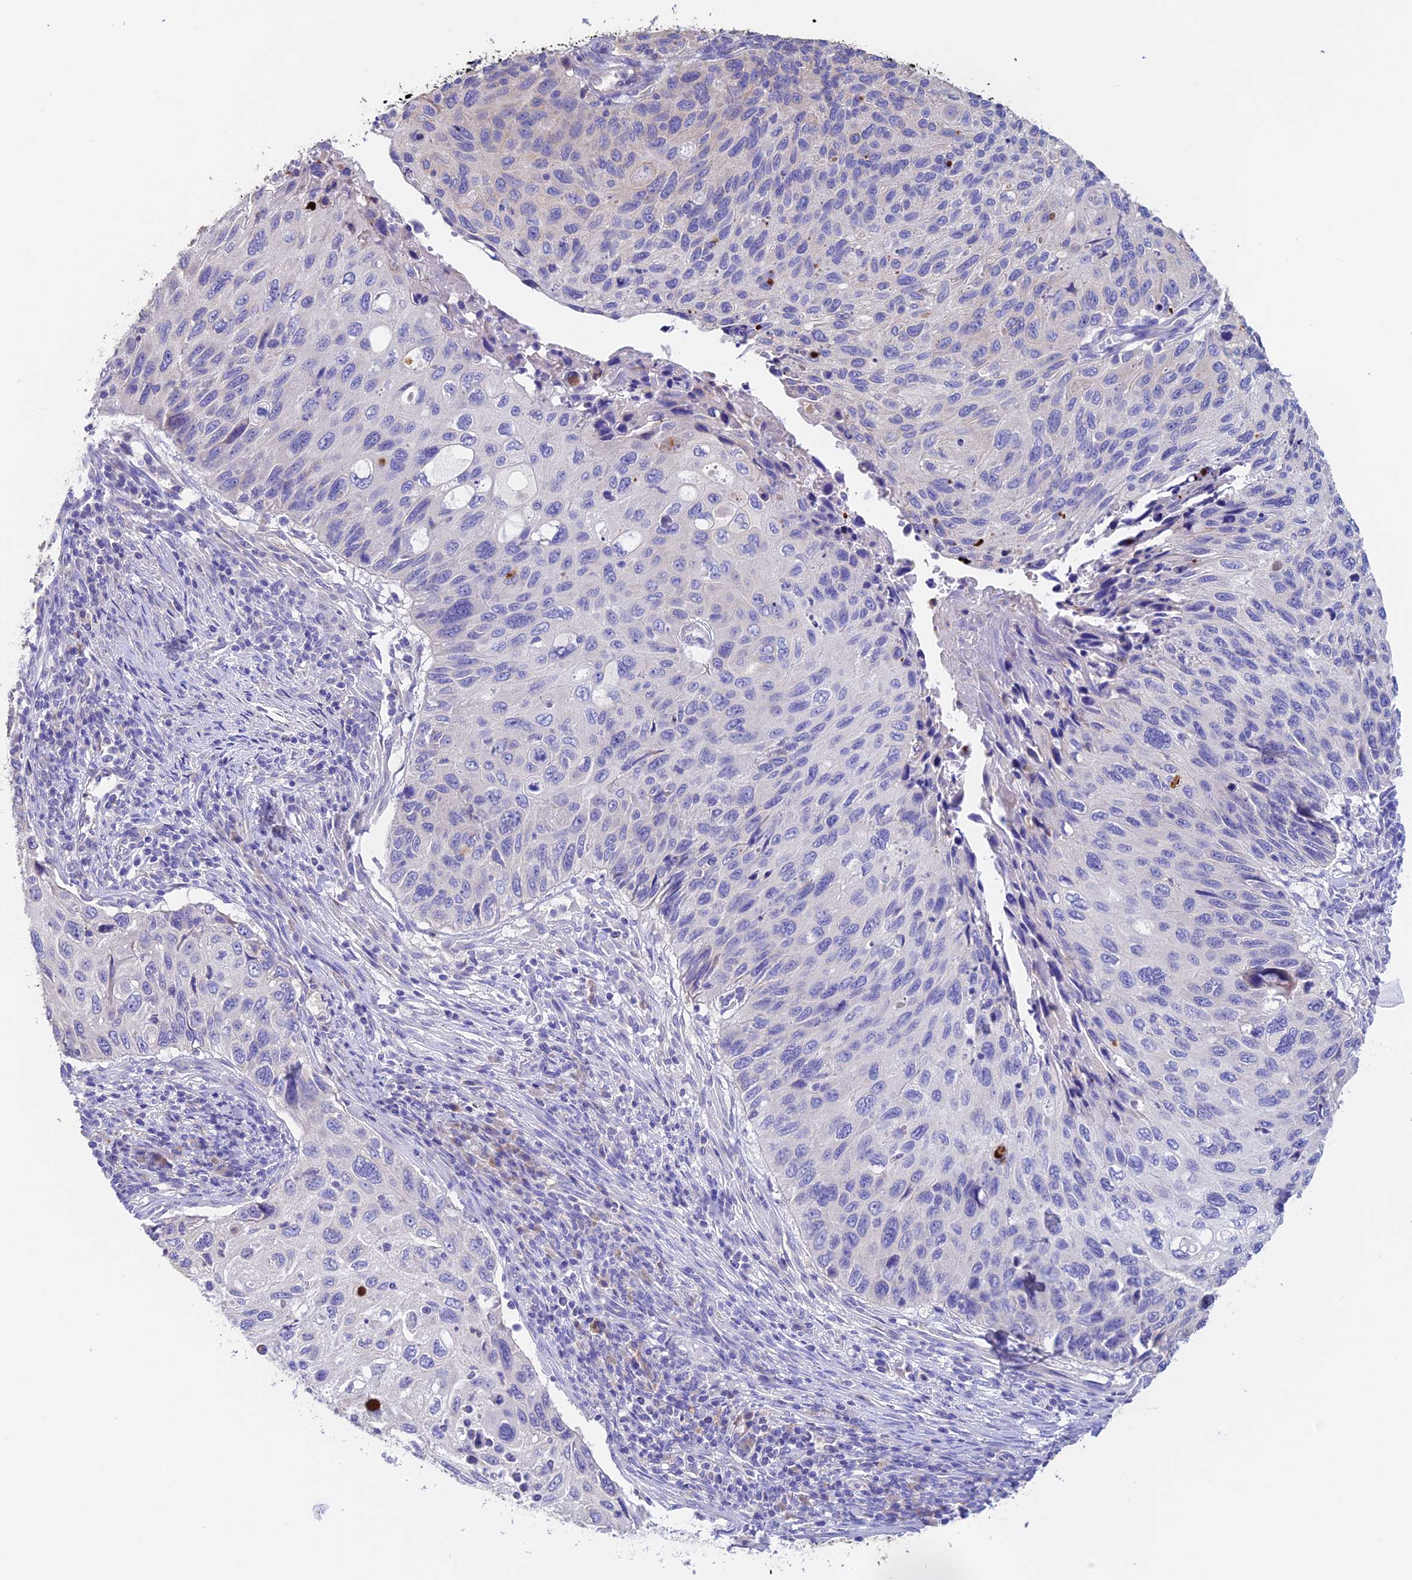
{"staining": {"intensity": "negative", "quantity": "none", "location": "none"}, "tissue": "cervical cancer", "cell_type": "Tumor cells", "image_type": "cancer", "snomed": [{"axis": "morphology", "description": "Squamous cell carcinoma, NOS"}, {"axis": "topography", "description": "Cervix"}], "caption": "Tumor cells show no significant protein expression in squamous cell carcinoma (cervical). The staining is performed using DAB brown chromogen with nuclei counter-stained in using hematoxylin.", "gene": "EMC3", "patient": {"sex": "female", "age": 70}}